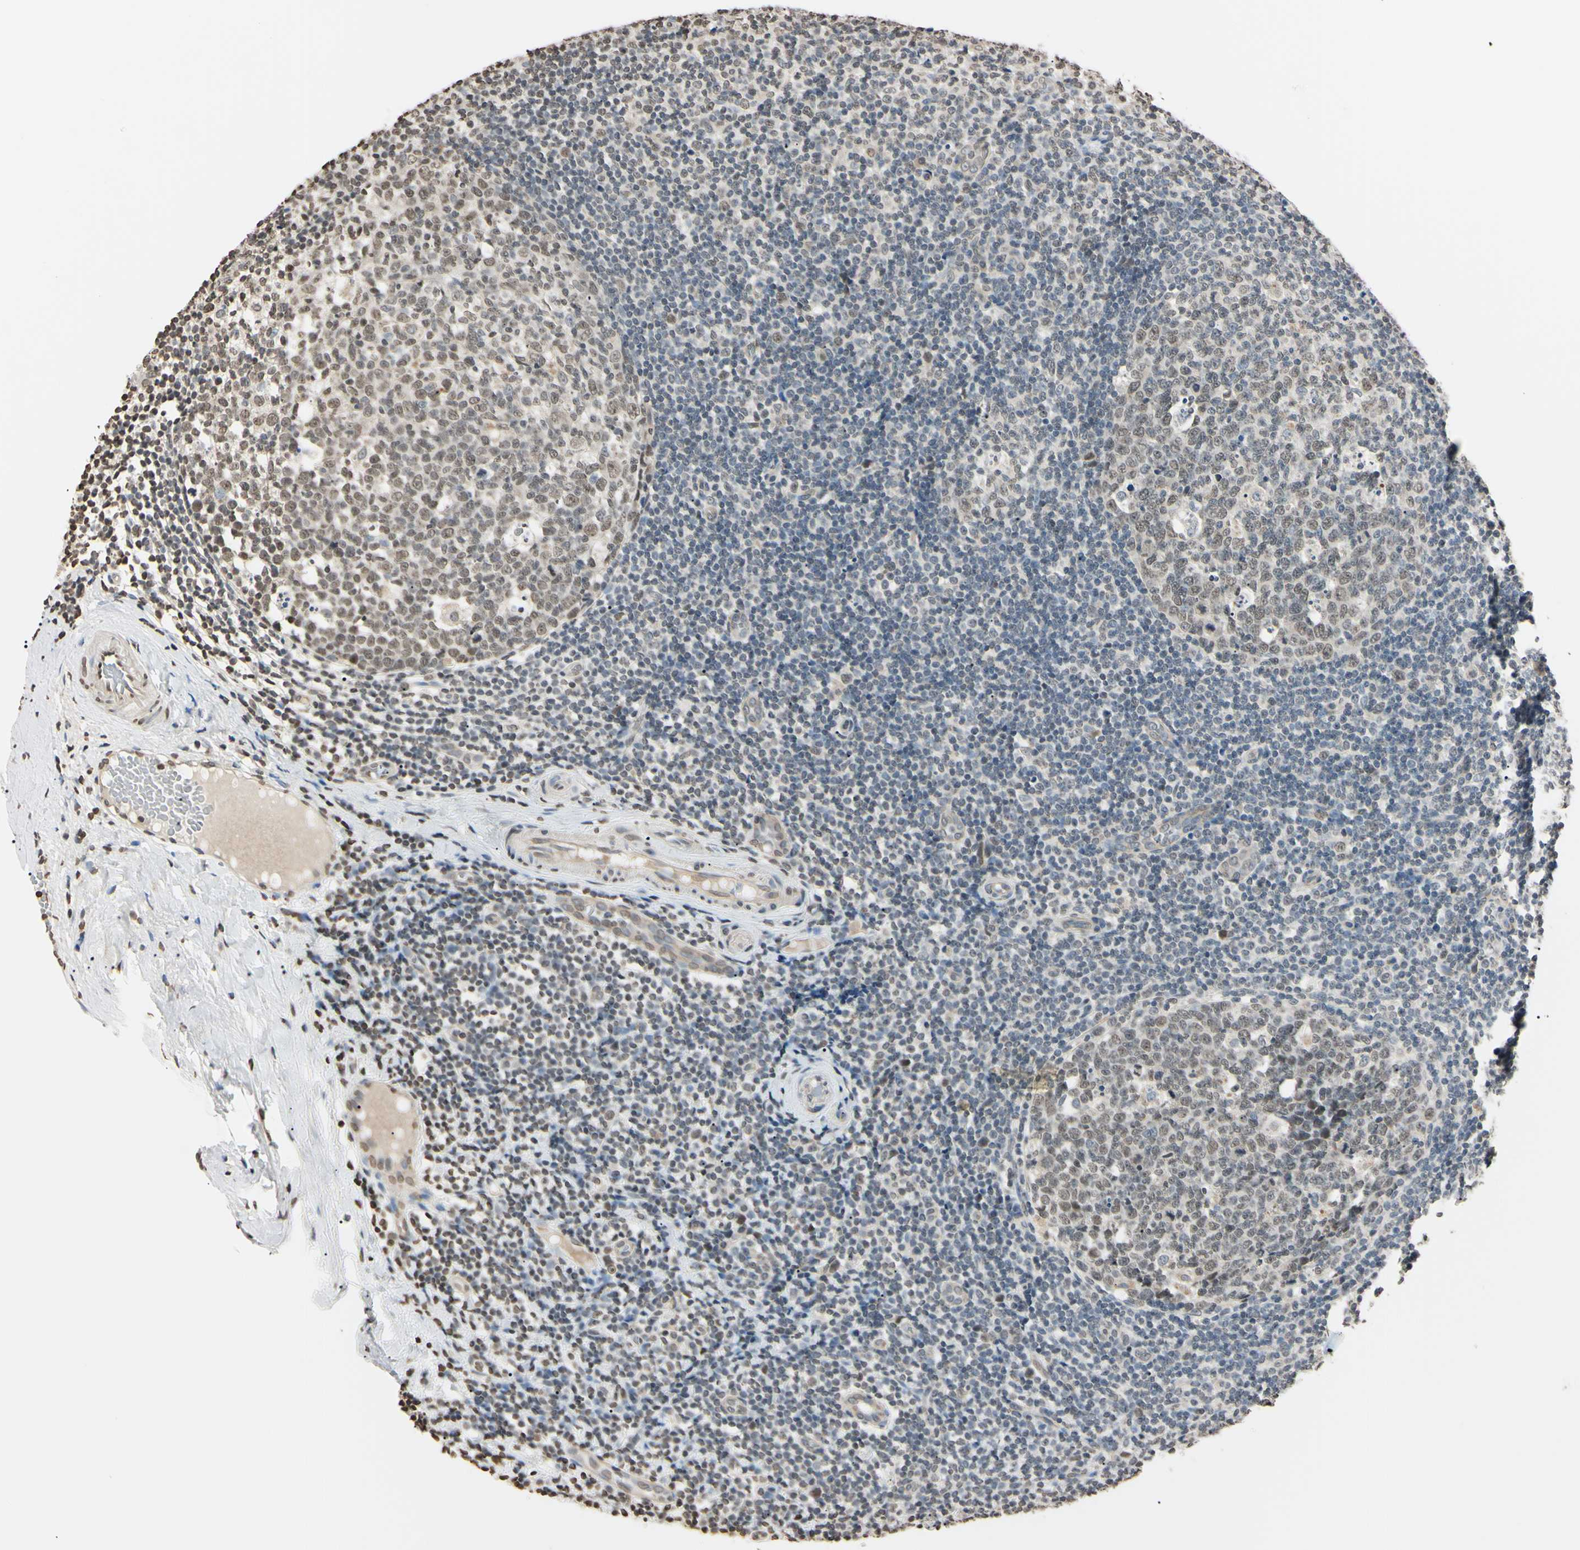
{"staining": {"intensity": "weak", "quantity": "25%-75%", "location": "nuclear"}, "tissue": "tonsil", "cell_type": "Germinal center cells", "image_type": "normal", "snomed": [{"axis": "morphology", "description": "Normal tissue, NOS"}, {"axis": "topography", "description": "Tonsil"}], "caption": "This micrograph reveals benign tonsil stained with immunohistochemistry (IHC) to label a protein in brown. The nuclear of germinal center cells show weak positivity for the protein. Nuclei are counter-stained blue.", "gene": "CDC45", "patient": {"sex": "female", "age": 19}}